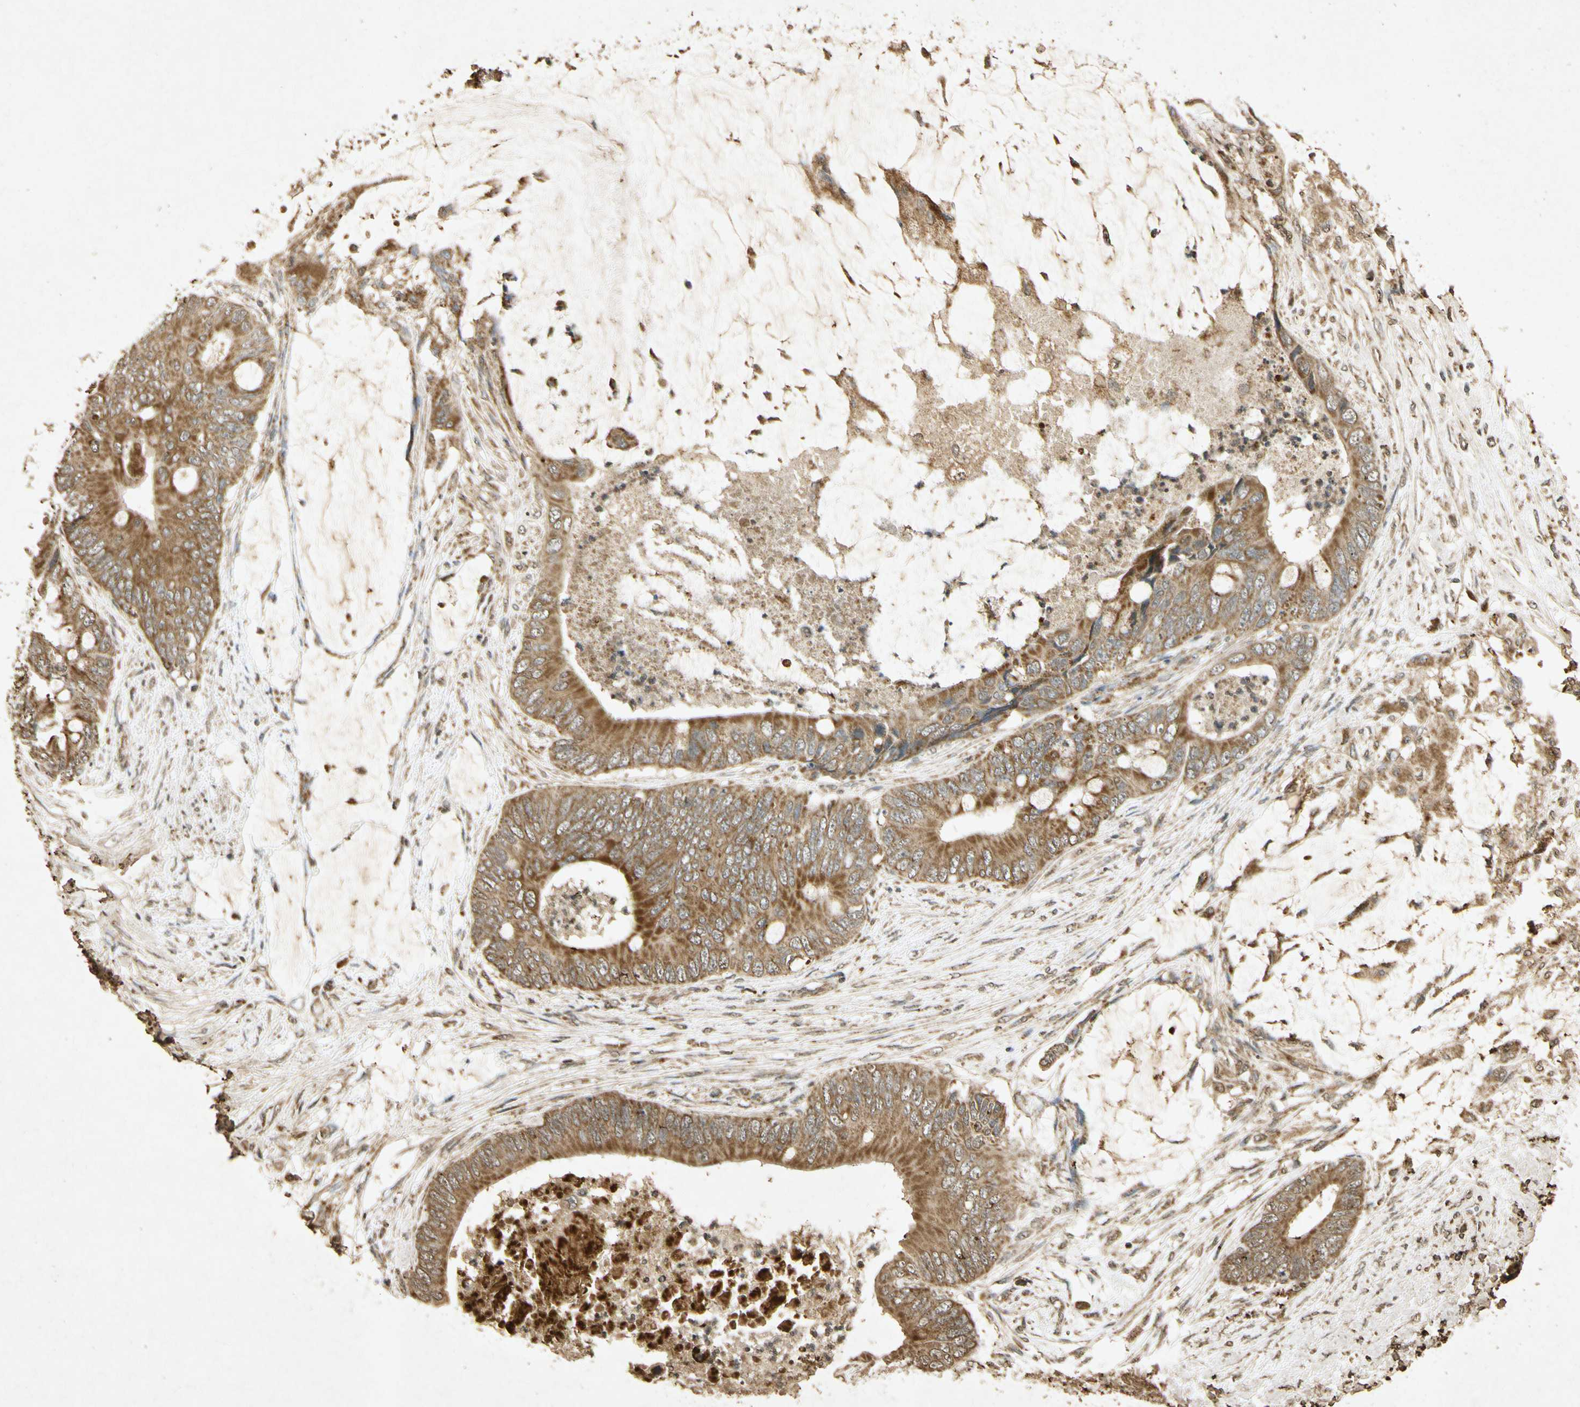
{"staining": {"intensity": "moderate", "quantity": ">75%", "location": "cytoplasmic/membranous"}, "tissue": "colorectal cancer", "cell_type": "Tumor cells", "image_type": "cancer", "snomed": [{"axis": "morphology", "description": "Adenocarcinoma, NOS"}, {"axis": "topography", "description": "Rectum"}], "caption": "DAB (3,3'-diaminobenzidine) immunohistochemical staining of colorectal adenocarcinoma reveals moderate cytoplasmic/membranous protein positivity in about >75% of tumor cells.", "gene": "PRDX3", "patient": {"sex": "female", "age": 77}}